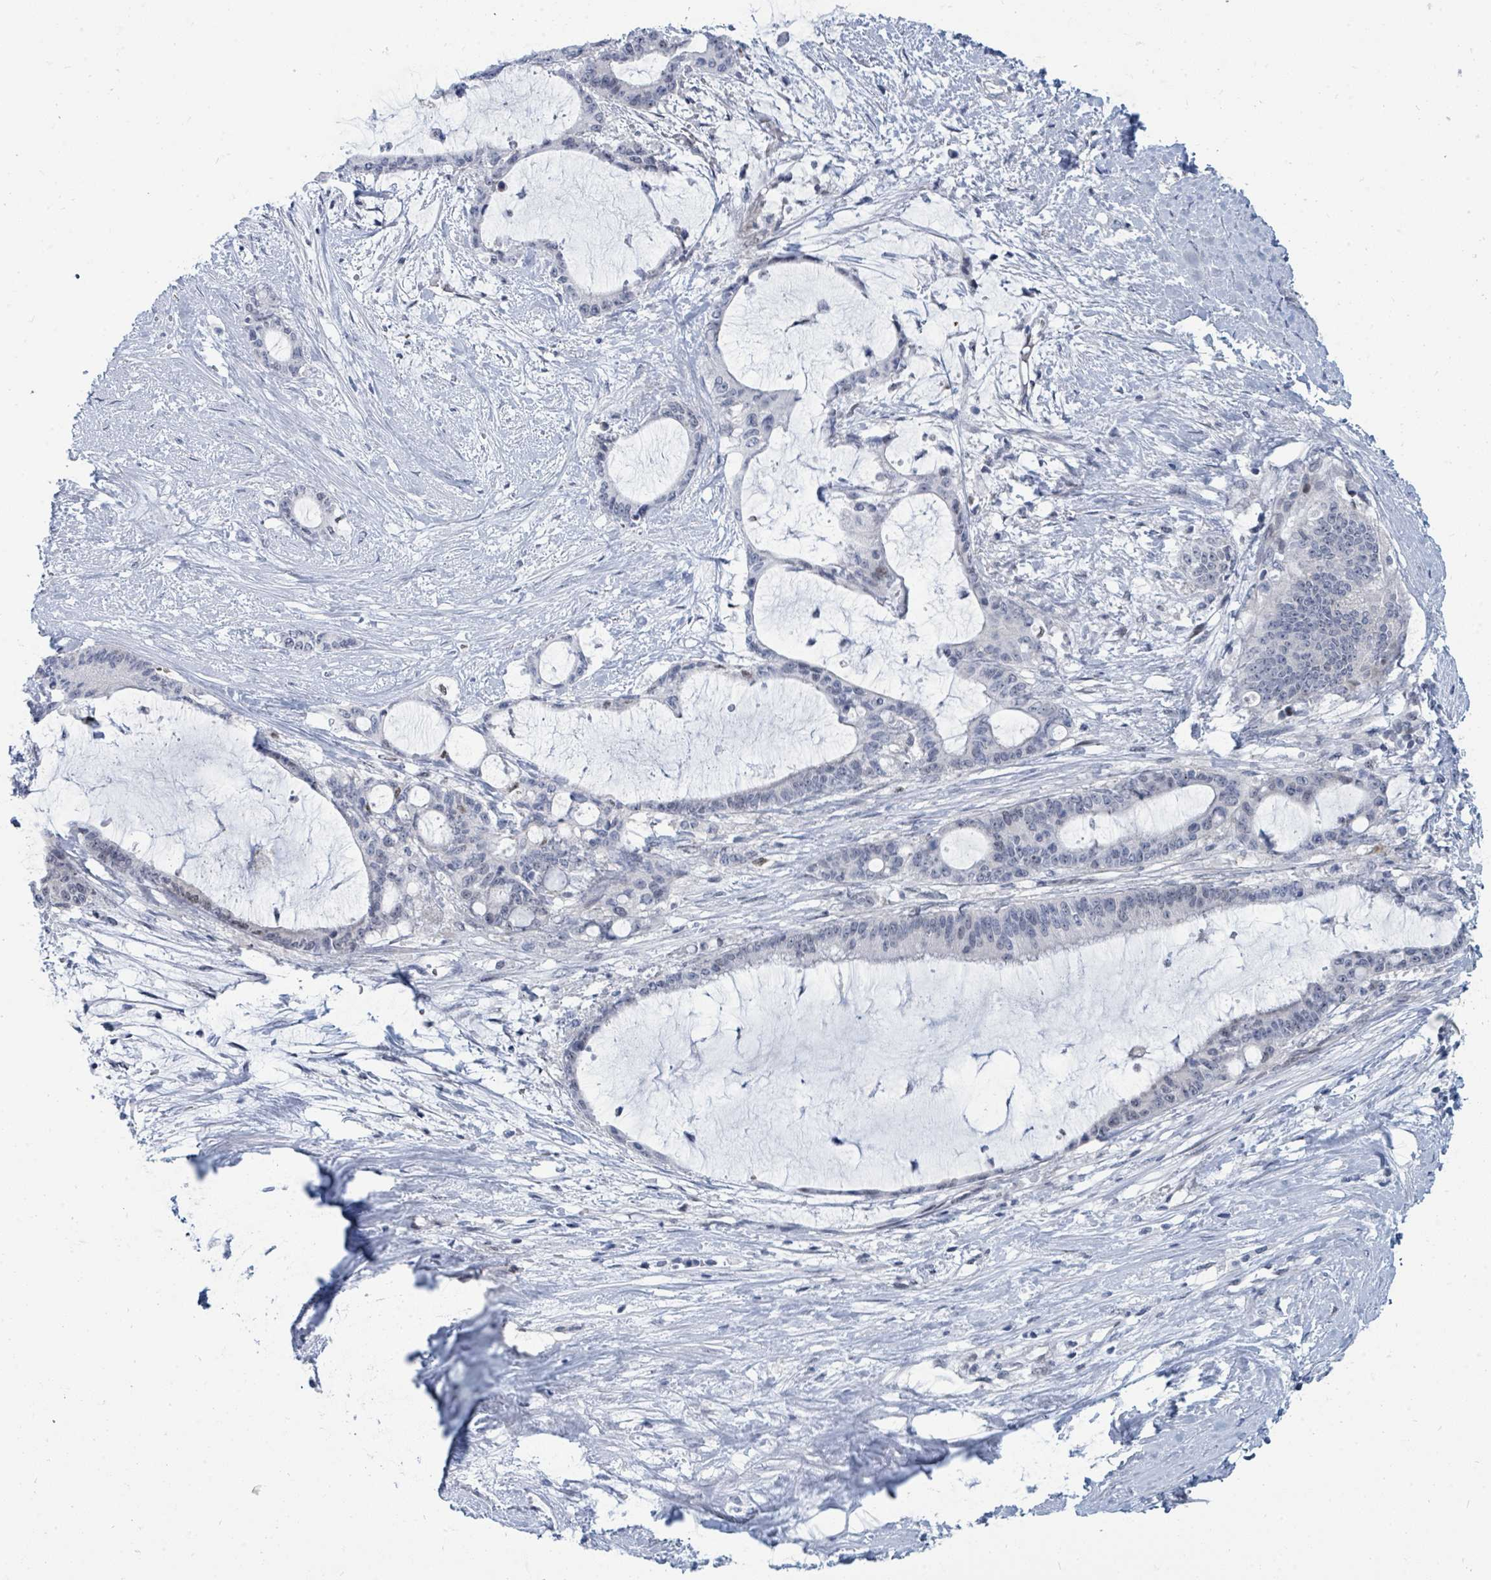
{"staining": {"intensity": "negative", "quantity": "none", "location": "none"}, "tissue": "liver cancer", "cell_type": "Tumor cells", "image_type": "cancer", "snomed": [{"axis": "morphology", "description": "Normal tissue, NOS"}, {"axis": "morphology", "description": "Cholangiocarcinoma"}, {"axis": "topography", "description": "Liver"}, {"axis": "topography", "description": "Peripheral nerve tissue"}], "caption": "IHC histopathology image of neoplastic tissue: liver cancer stained with DAB (3,3'-diaminobenzidine) demonstrates no significant protein staining in tumor cells.", "gene": "SUMO4", "patient": {"sex": "female", "age": 73}}